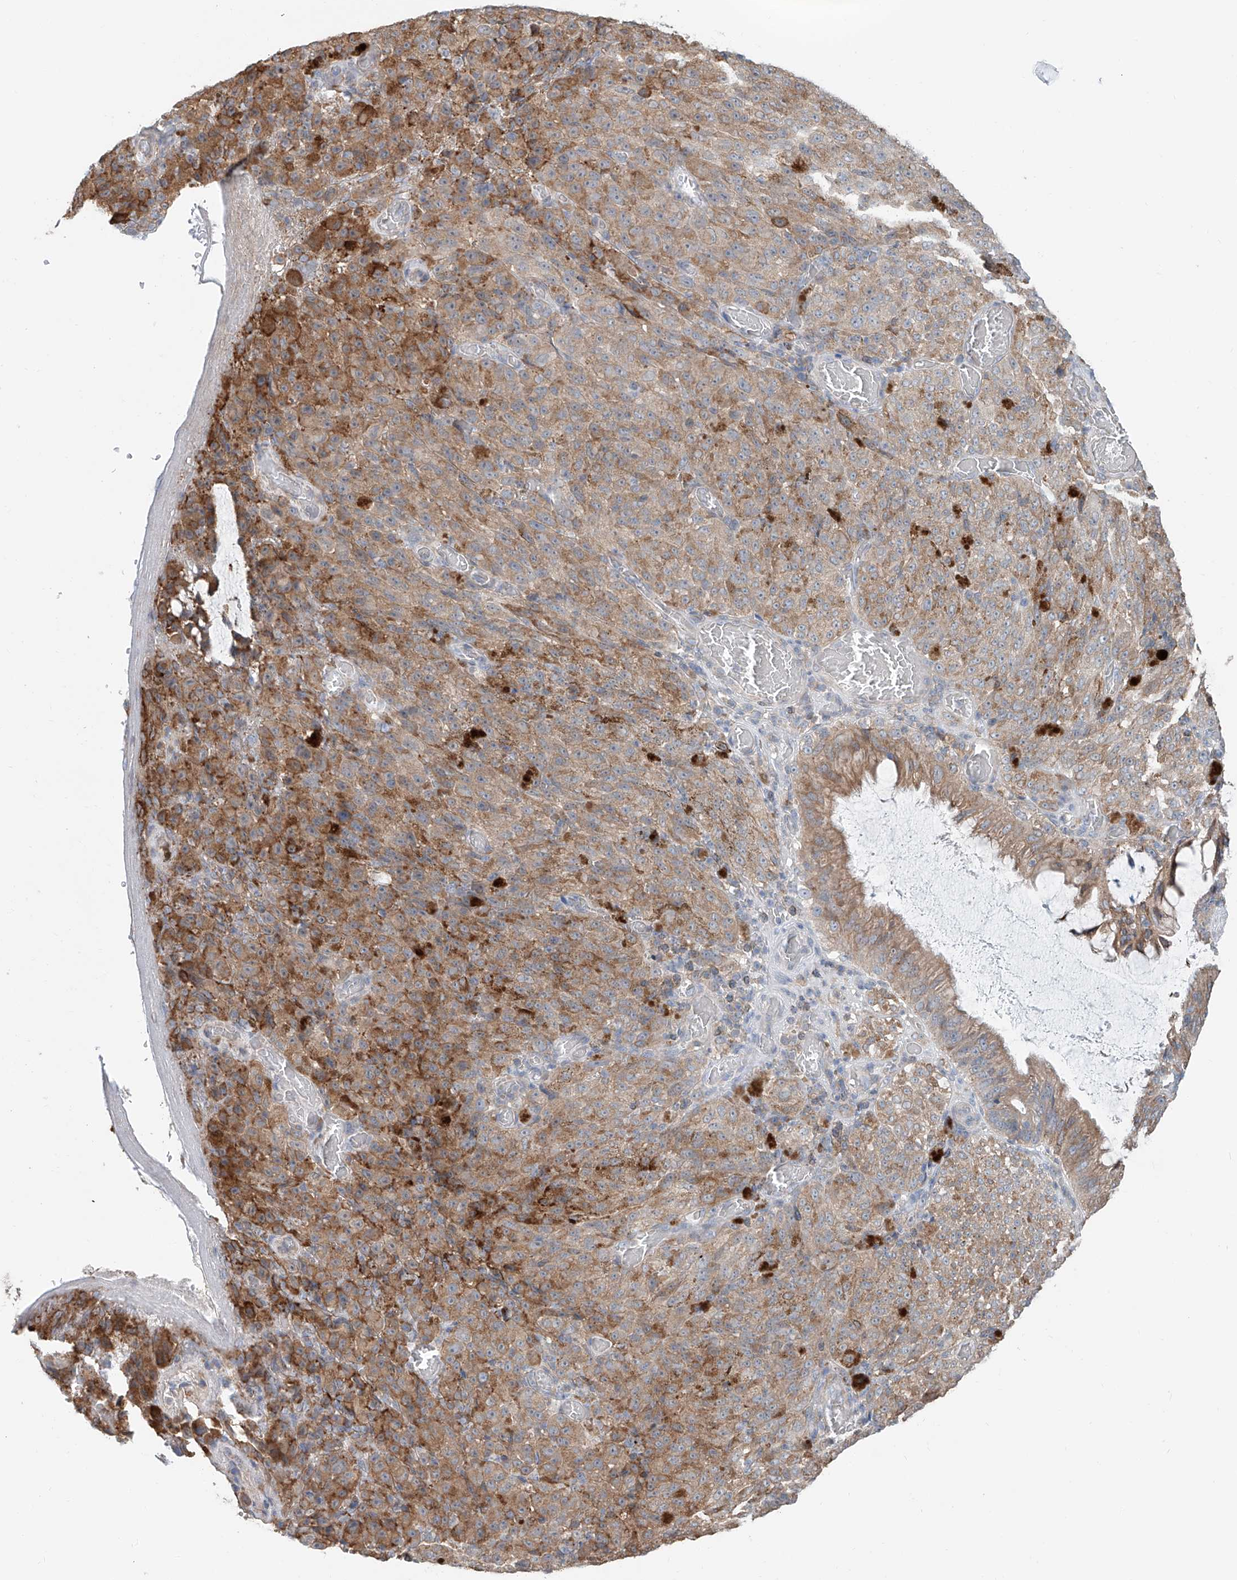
{"staining": {"intensity": "weak", "quantity": ">75%", "location": "cytoplasmic/membranous"}, "tissue": "melanoma", "cell_type": "Tumor cells", "image_type": "cancer", "snomed": [{"axis": "morphology", "description": "Malignant melanoma, NOS"}, {"axis": "topography", "description": "Rectum"}], "caption": "About >75% of tumor cells in malignant melanoma reveal weak cytoplasmic/membranous protein staining as visualized by brown immunohistochemical staining.", "gene": "KCNK10", "patient": {"sex": "female", "age": 81}}